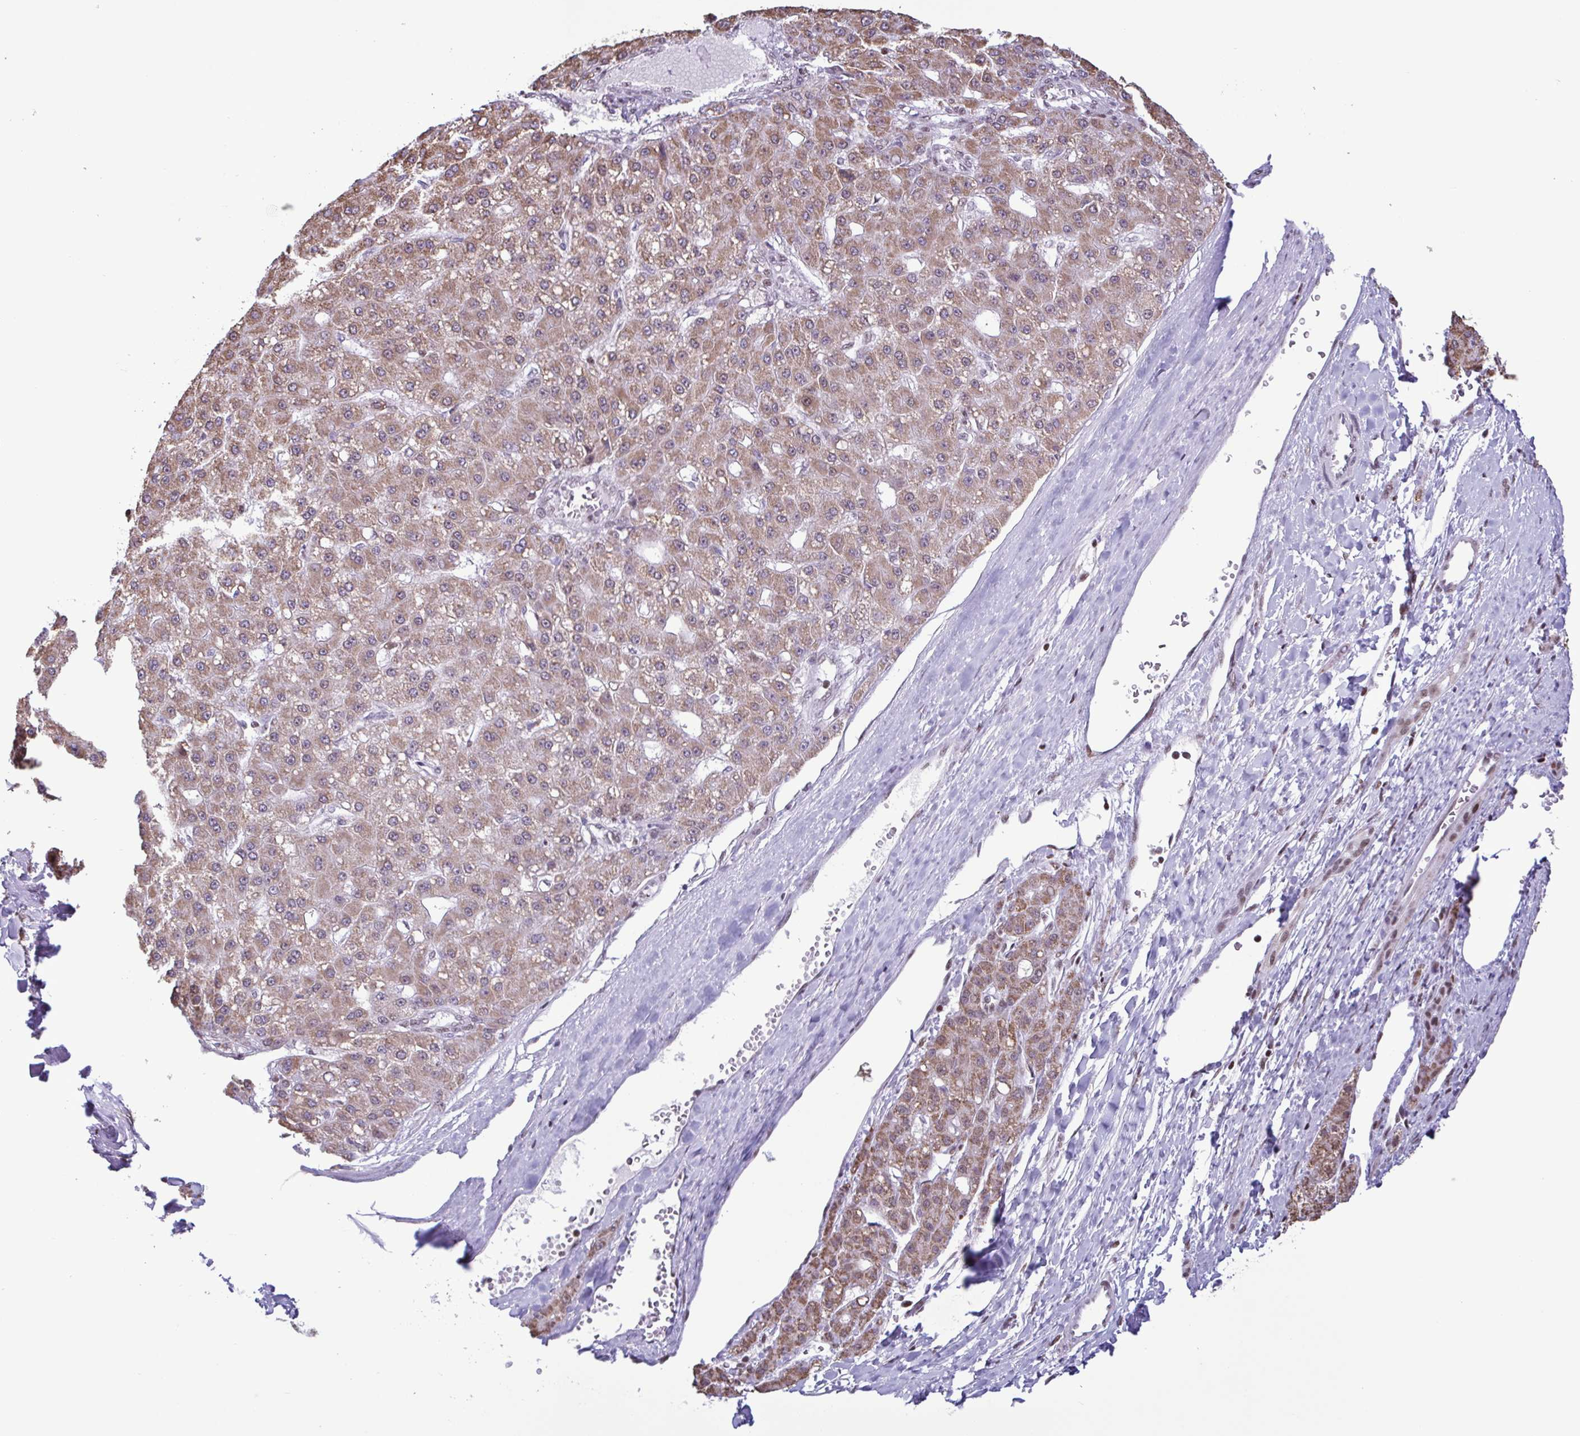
{"staining": {"intensity": "moderate", "quantity": "25%-75%", "location": "cytoplasmic/membranous"}, "tissue": "liver cancer", "cell_type": "Tumor cells", "image_type": "cancer", "snomed": [{"axis": "morphology", "description": "Carcinoma, Hepatocellular, NOS"}, {"axis": "topography", "description": "Liver"}], "caption": "Moderate cytoplasmic/membranous protein expression is present in about 25%-75% of tumor cells in hepatocellular carcinoma (liver).", "gene": "TIMM21", "patient": {"sex": "male", "age": 67}}